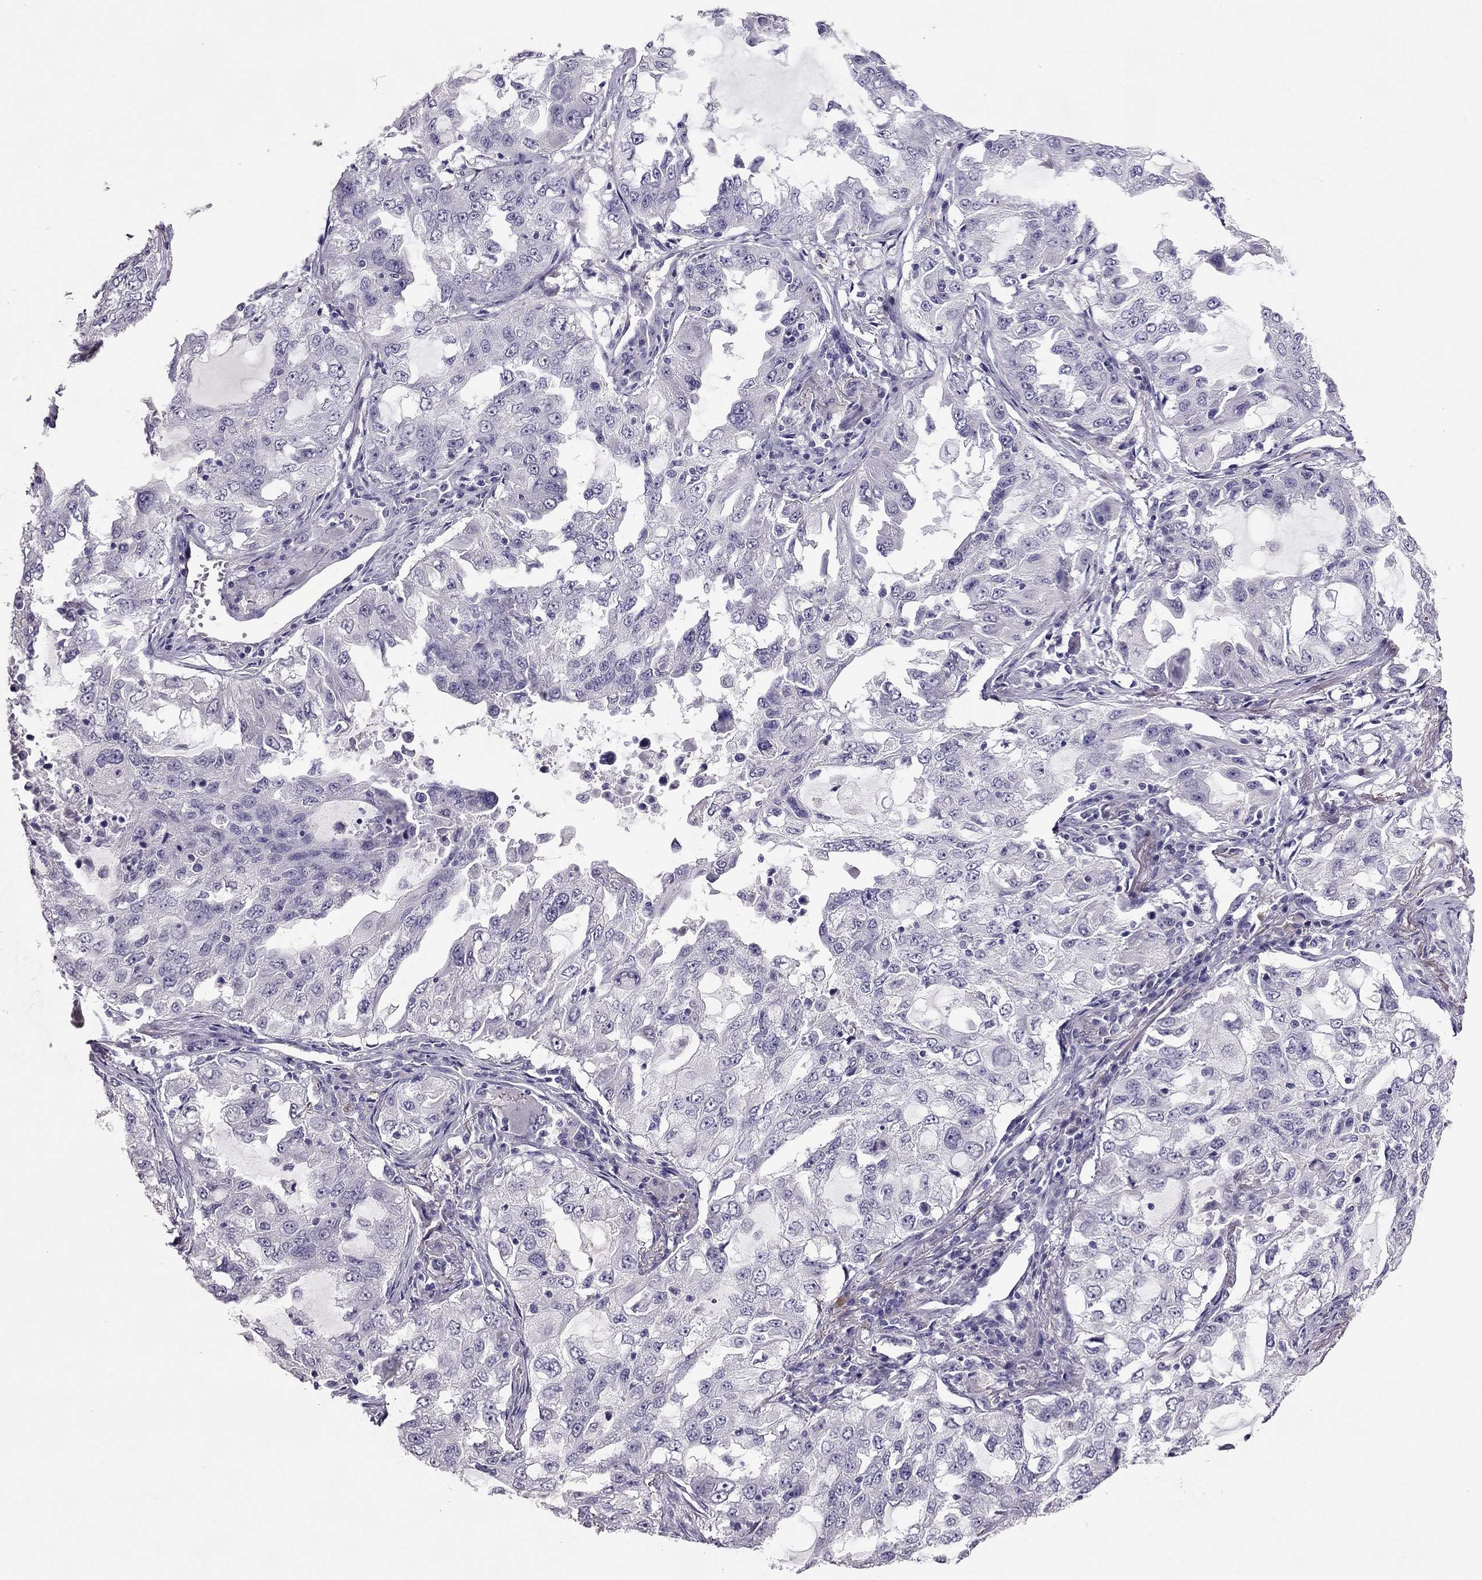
{"staining": {"intensity": "negative", "quantity": "none", "location": "none"}, "tissue": "lung cancer", "cell_type": "Tumor cells", "image_type": "cancer", "snomed": [{"axis": "morphology", "description": "Adenocarcinoma, NOS"}, {"axis": "topography", "description": "Lung"}], "caption": "Tumor cells are negative for protein expression in human lung adenocarcinoma.", "gene": "RHO", "patient": {"sex": "female", "age": 61}}